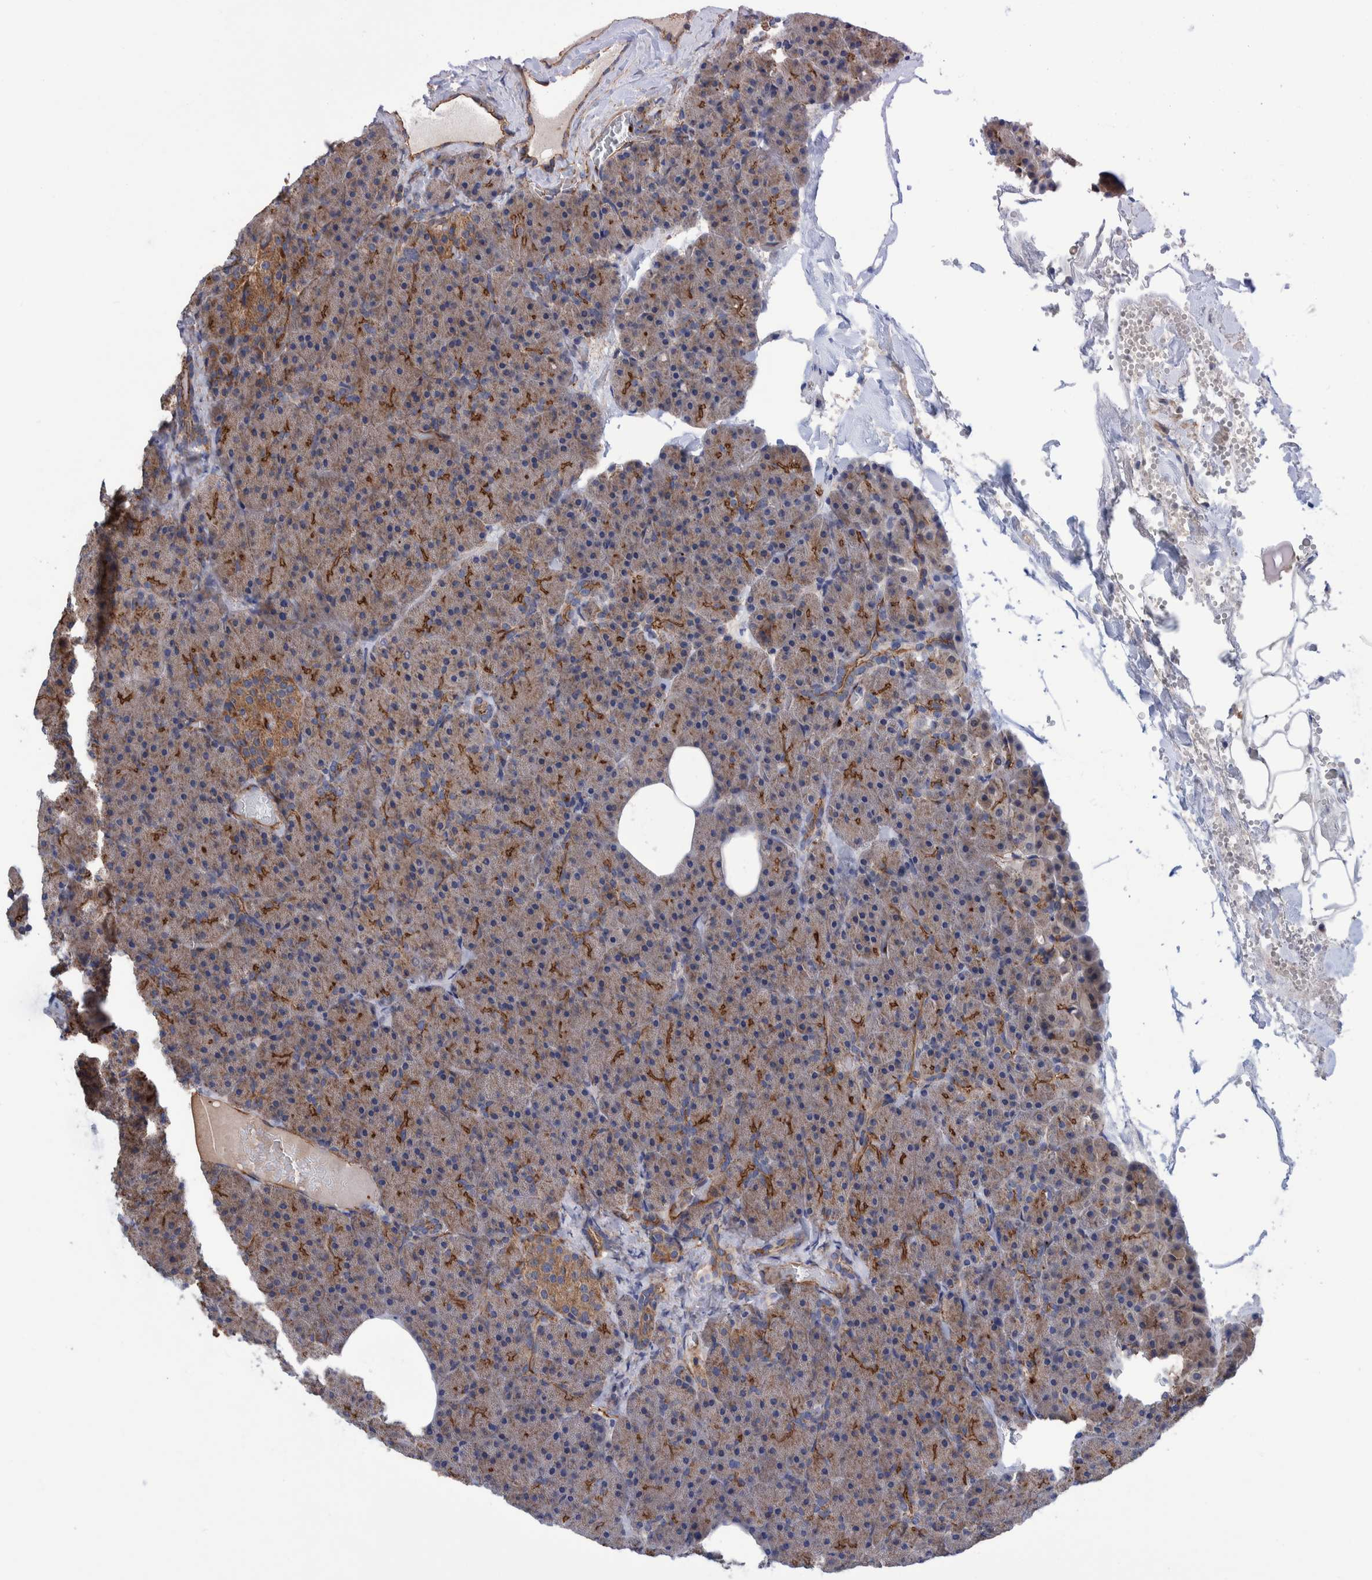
{"staining": {"intensity": "weak", "quantity": ">75%", "location": "cytoplasmic/membranous"}, "tissue": "pancreas", "cell_type": "Exocrine glandular cells", "image_type": "normal", "snomed": [{"axis": "morphology", "description": "Normal tissue, NOS"}, {"axis": "morphology", "description": "Carcinoid, malignant, NOS"}, {"axis": "topography", "description": "Pancreas"}], "caption": "Weak cytoplasmic/membranous protein staining is seen in about >75% of exocrine glandular cells in pancreas. Nuclei are stained in blue.", "gene": "ENSG00000262660", "patient": {"sex": "female", "age": 35}}